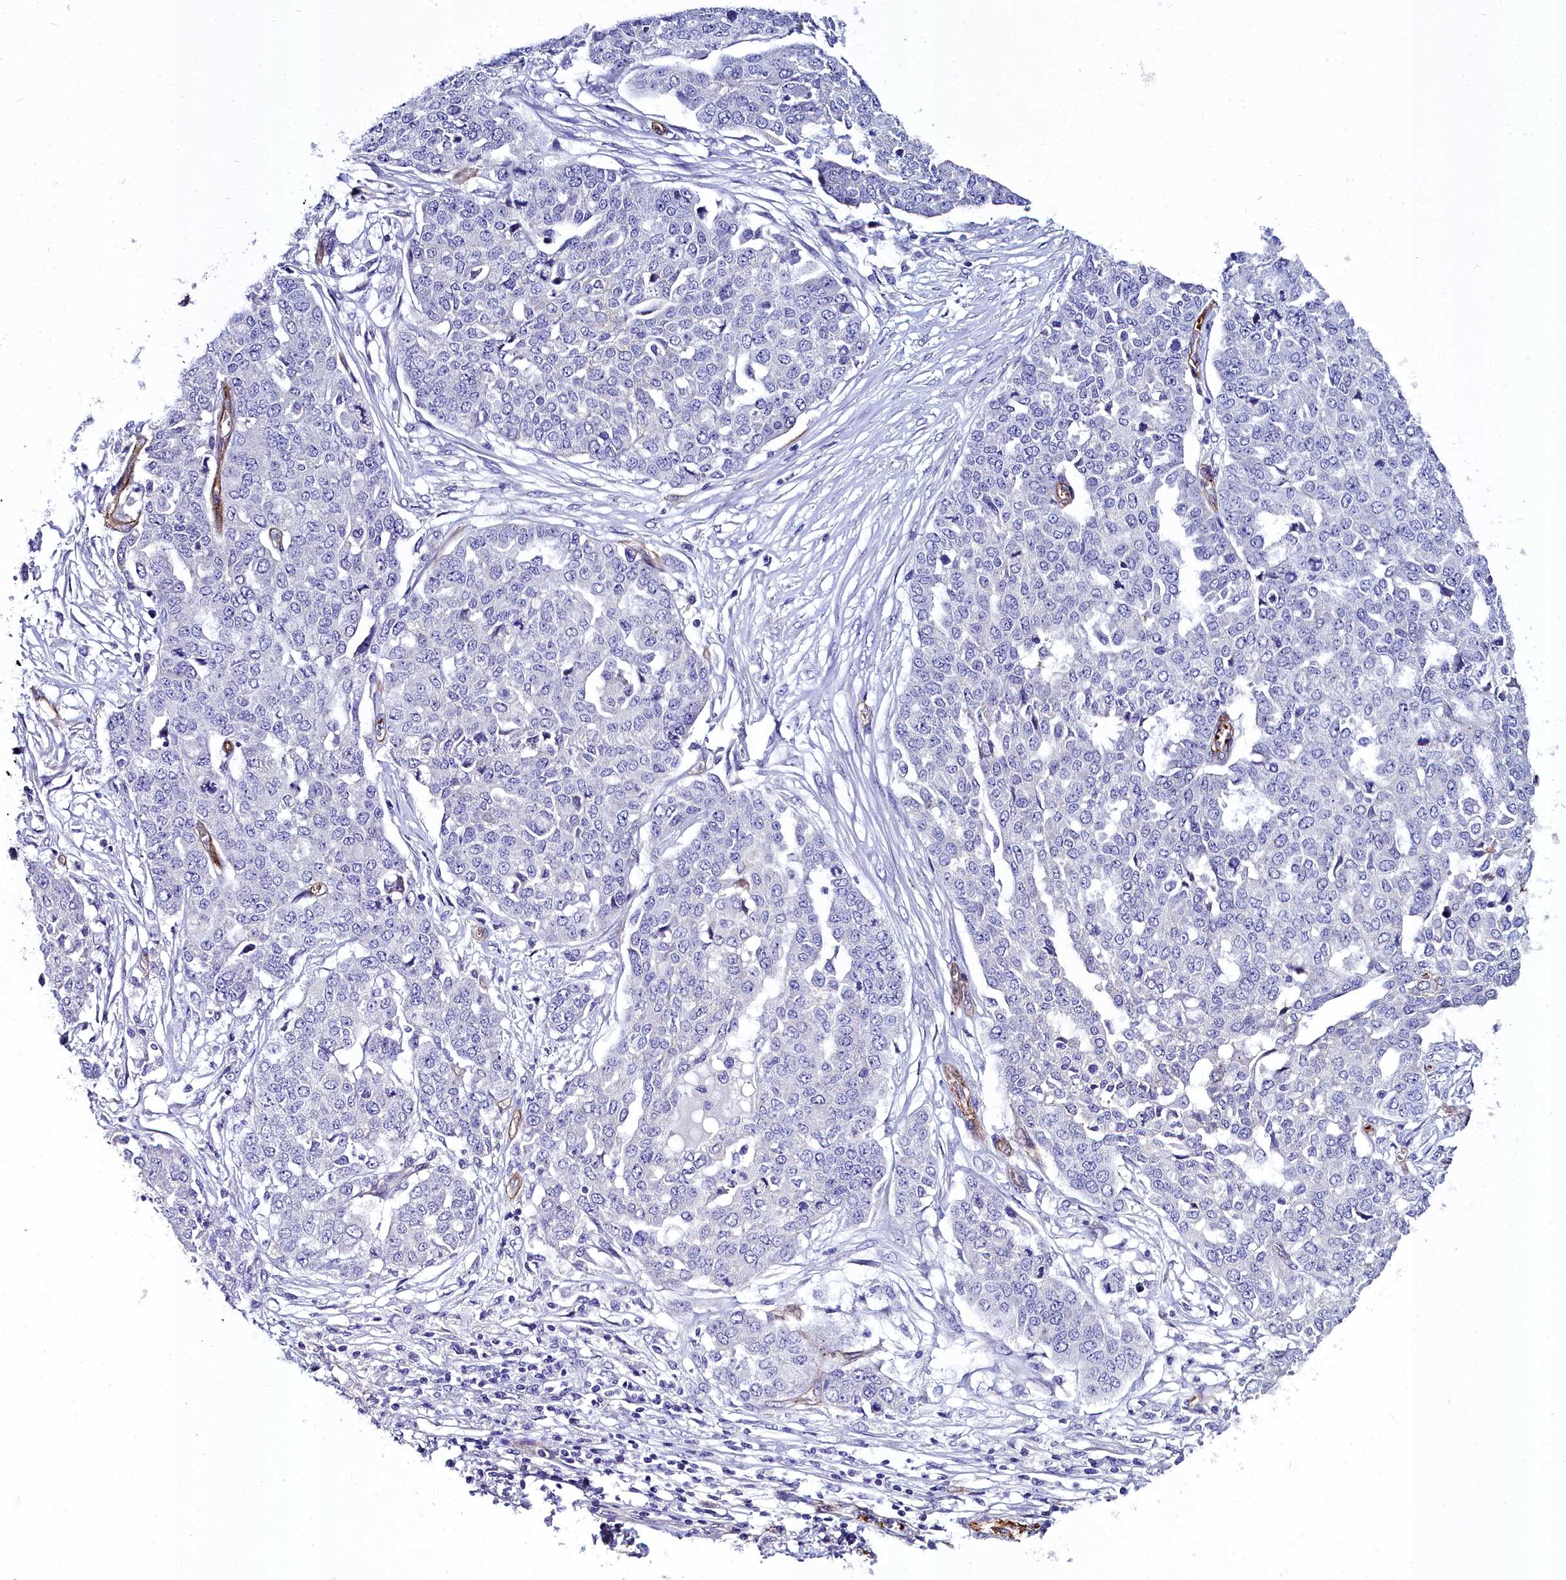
{"staining": {"intensity": "negative", "quantity": "none", "location": "none"}, "tissue": "ovarian cancer", "cell_type": "Tumor cells", "image_type": "cancer", "snomed": [{"axis": "morphology", "description": "Cystadenocarcinoma, serous, NOS"}, {"axis": "topography", "description": "Soft tissue"}, {"axis": "topography", "description": "Ovary"}], "caption": "Photomicrograph shows no significant protein staining in tumor cells of serous cystadenocarcinoma (ovarian).", "gene": "CYP4F11", "patient": {"sex": "female", "age": 57}}